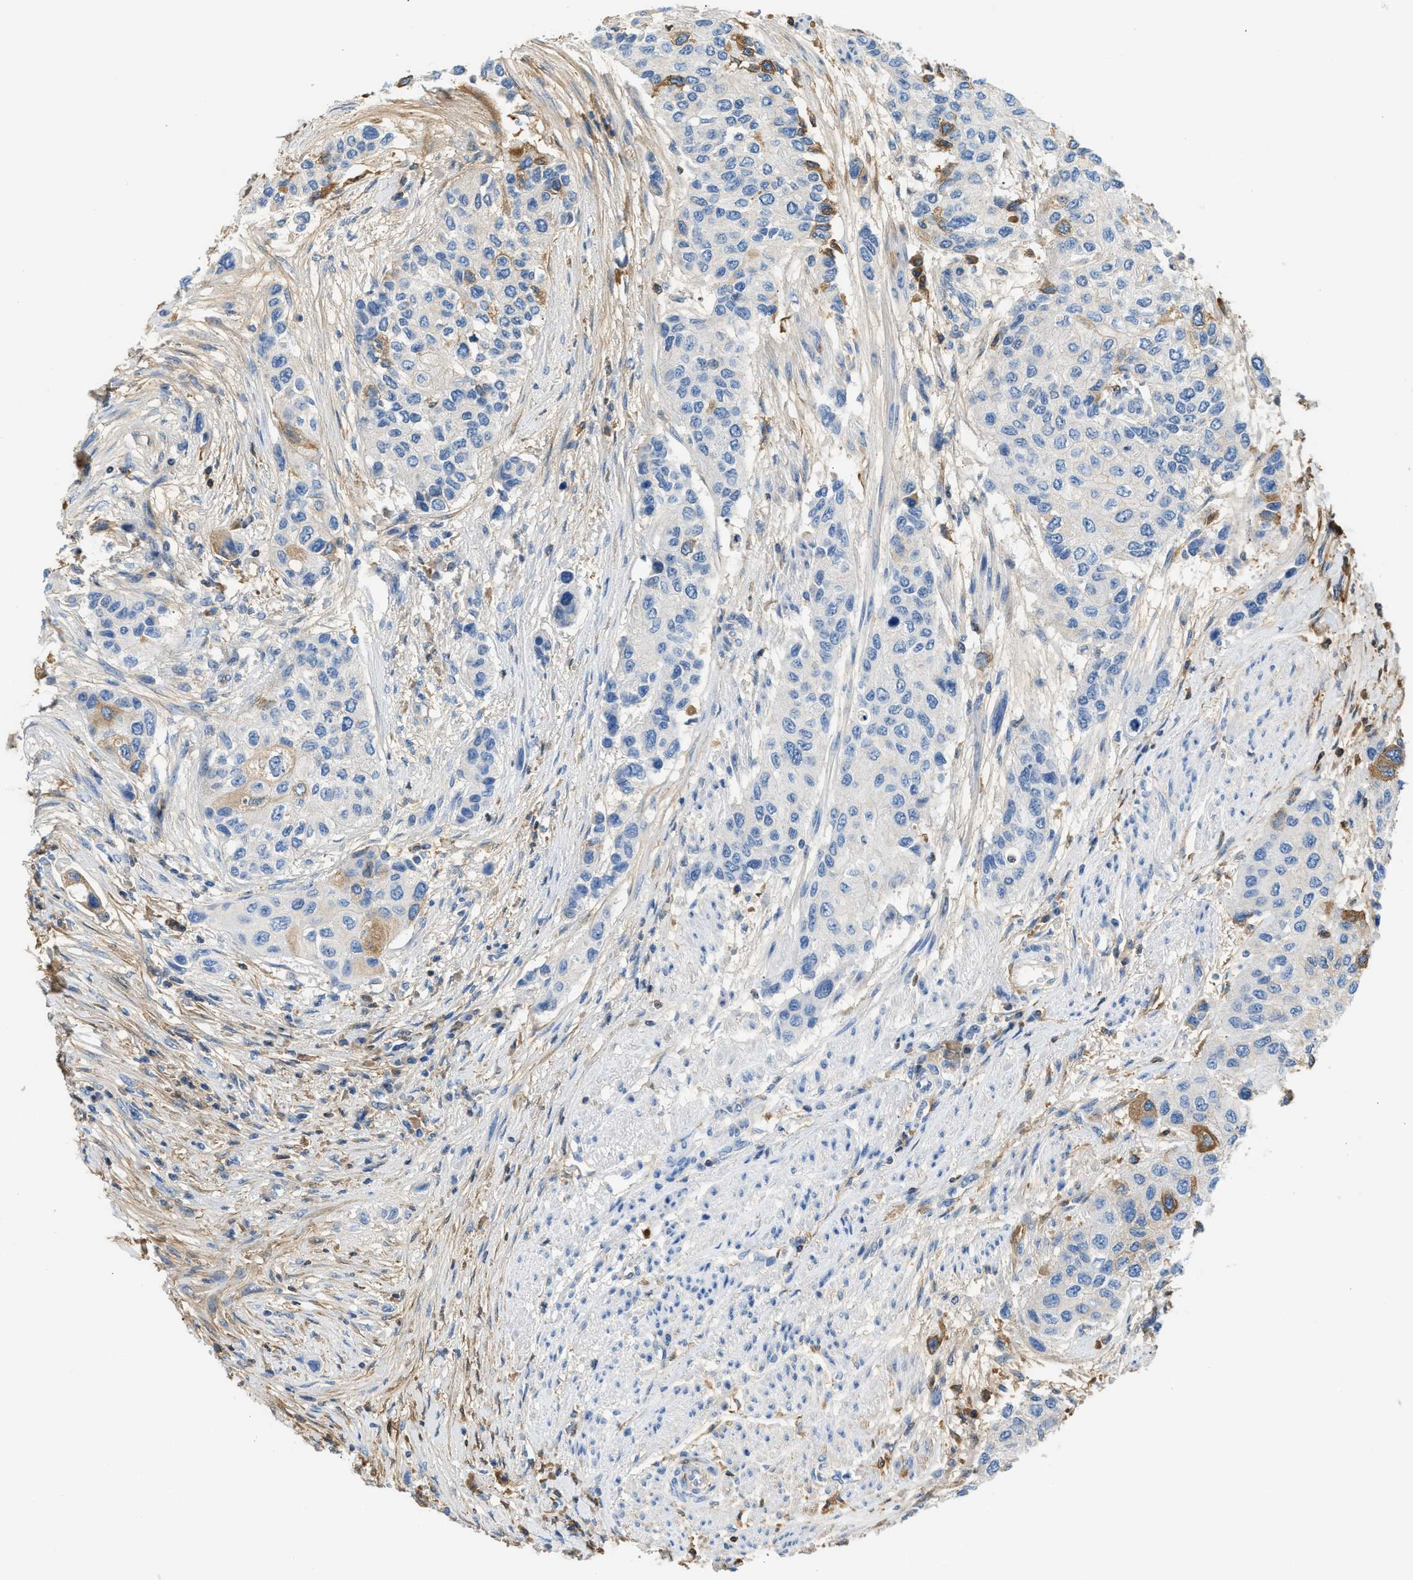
{"staining": {"intensity": "negative", "quantity": "none", "location": "none"}, "tissue": "urothelial cancer", "cell_type": "Tumor cells", "image_type": "cancer", "snomed": [{"axis": "morphology", "description": "Urothelial carcinoma, High grade"}, {"axis": "topography", "description": "Urinary bladder"}], "caption": "Image shows no protein expression in tumor cells of urothelial cancer tissue. Nuclei are stained in blue.", "gene": "CFI", "patient": {"sex": "female", "age": 56}}